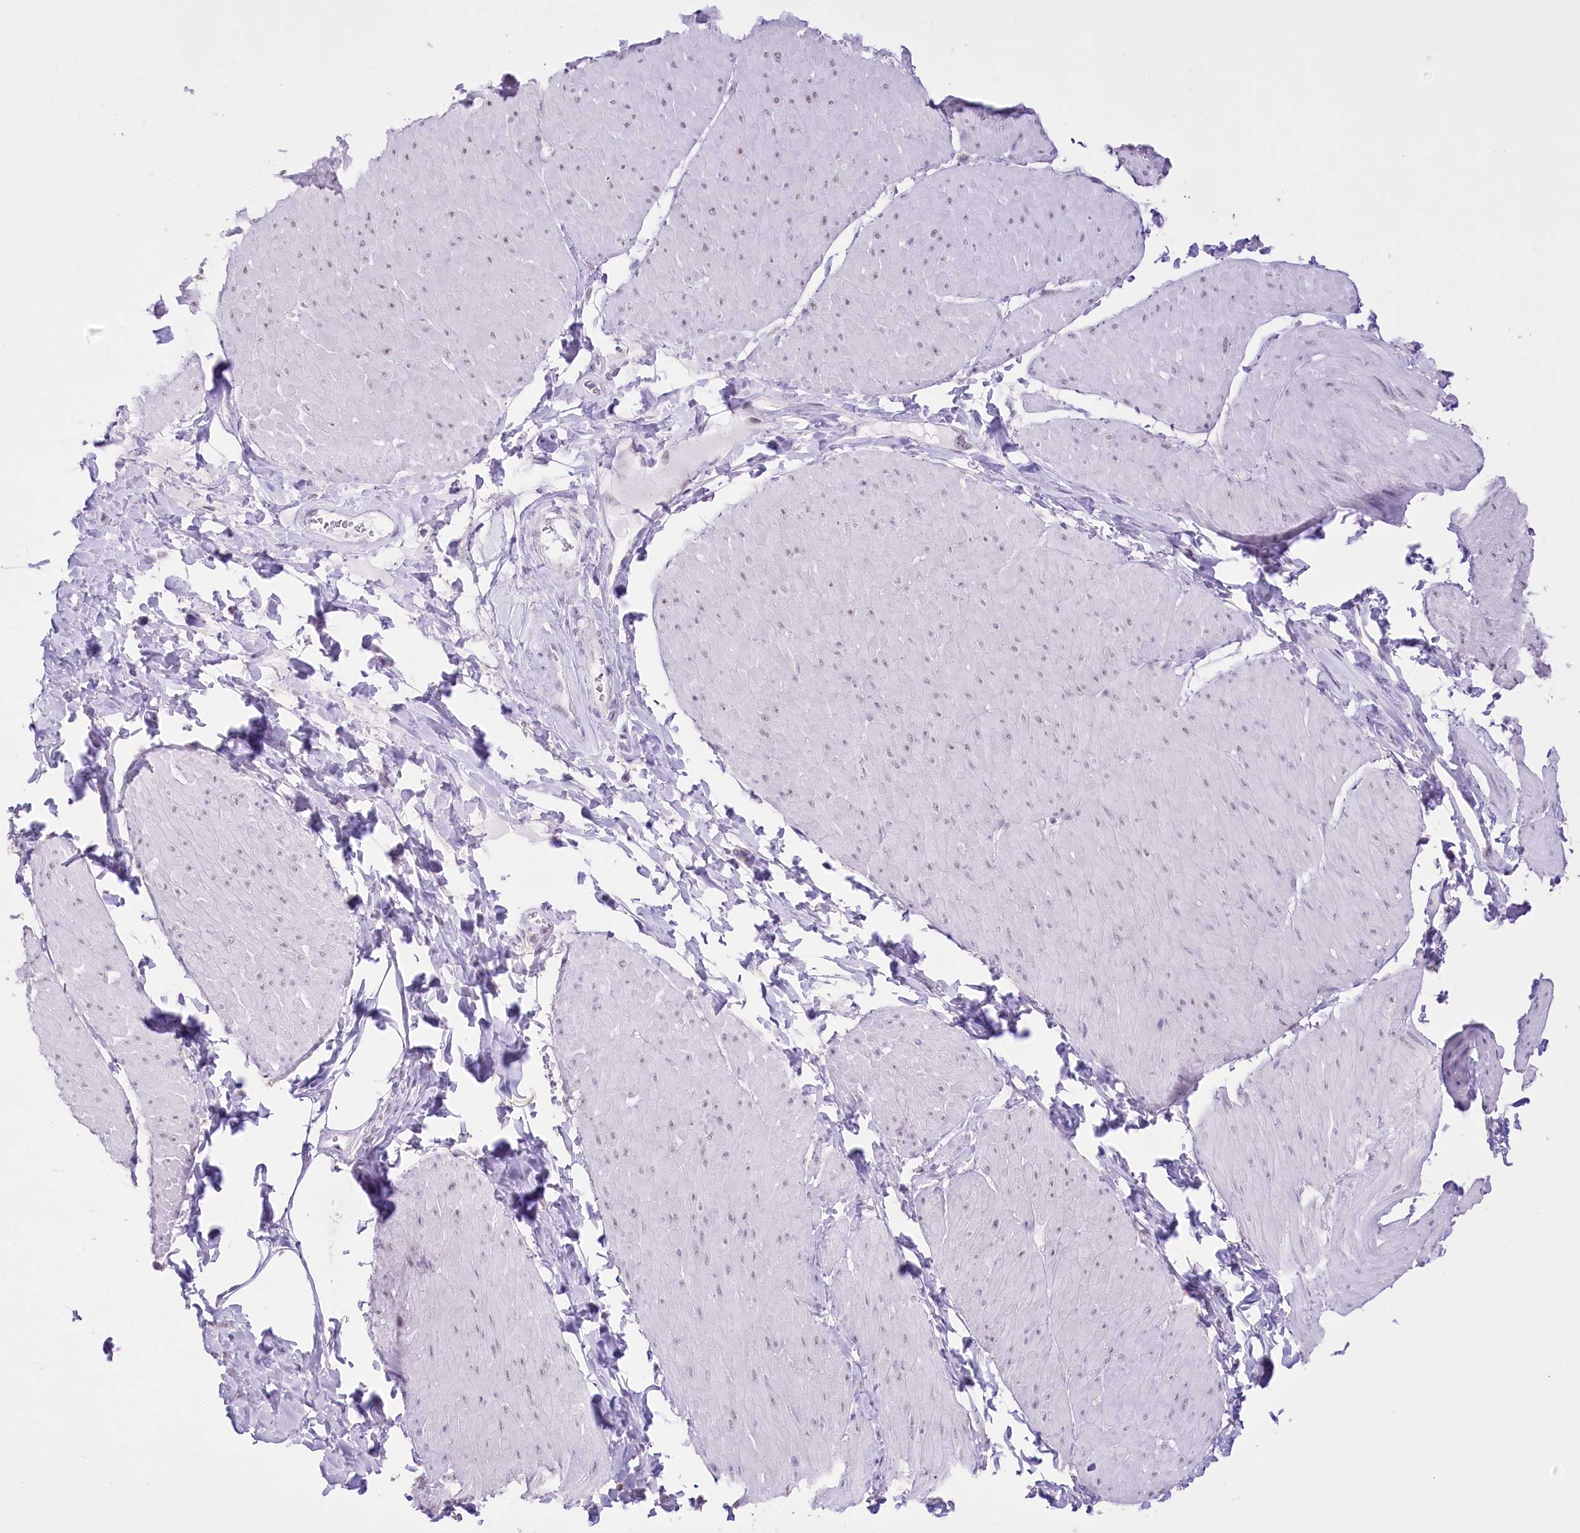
{"staining": {"intensity": "negative", "quantity": "none", "location": "none"}, "tissue": "smooth muscle", "cell_type": "Smooth muscle cells", "image_type": "normal", "snomed": [{"axis": "morphology", "description": "Urothelial carcinoma, High grade"}, {"axis": "topography", "description": "Urinary bladder"}], "caption": "Image shows no protein positivity in smooth muscle cells of normal smooth muscle. The staining is performed using DAB brown chromogen with nuclei counter-stained in using hematoxylin.", "gene": "SLC39A10", "patient": {"sex": "male", "age": 46}}